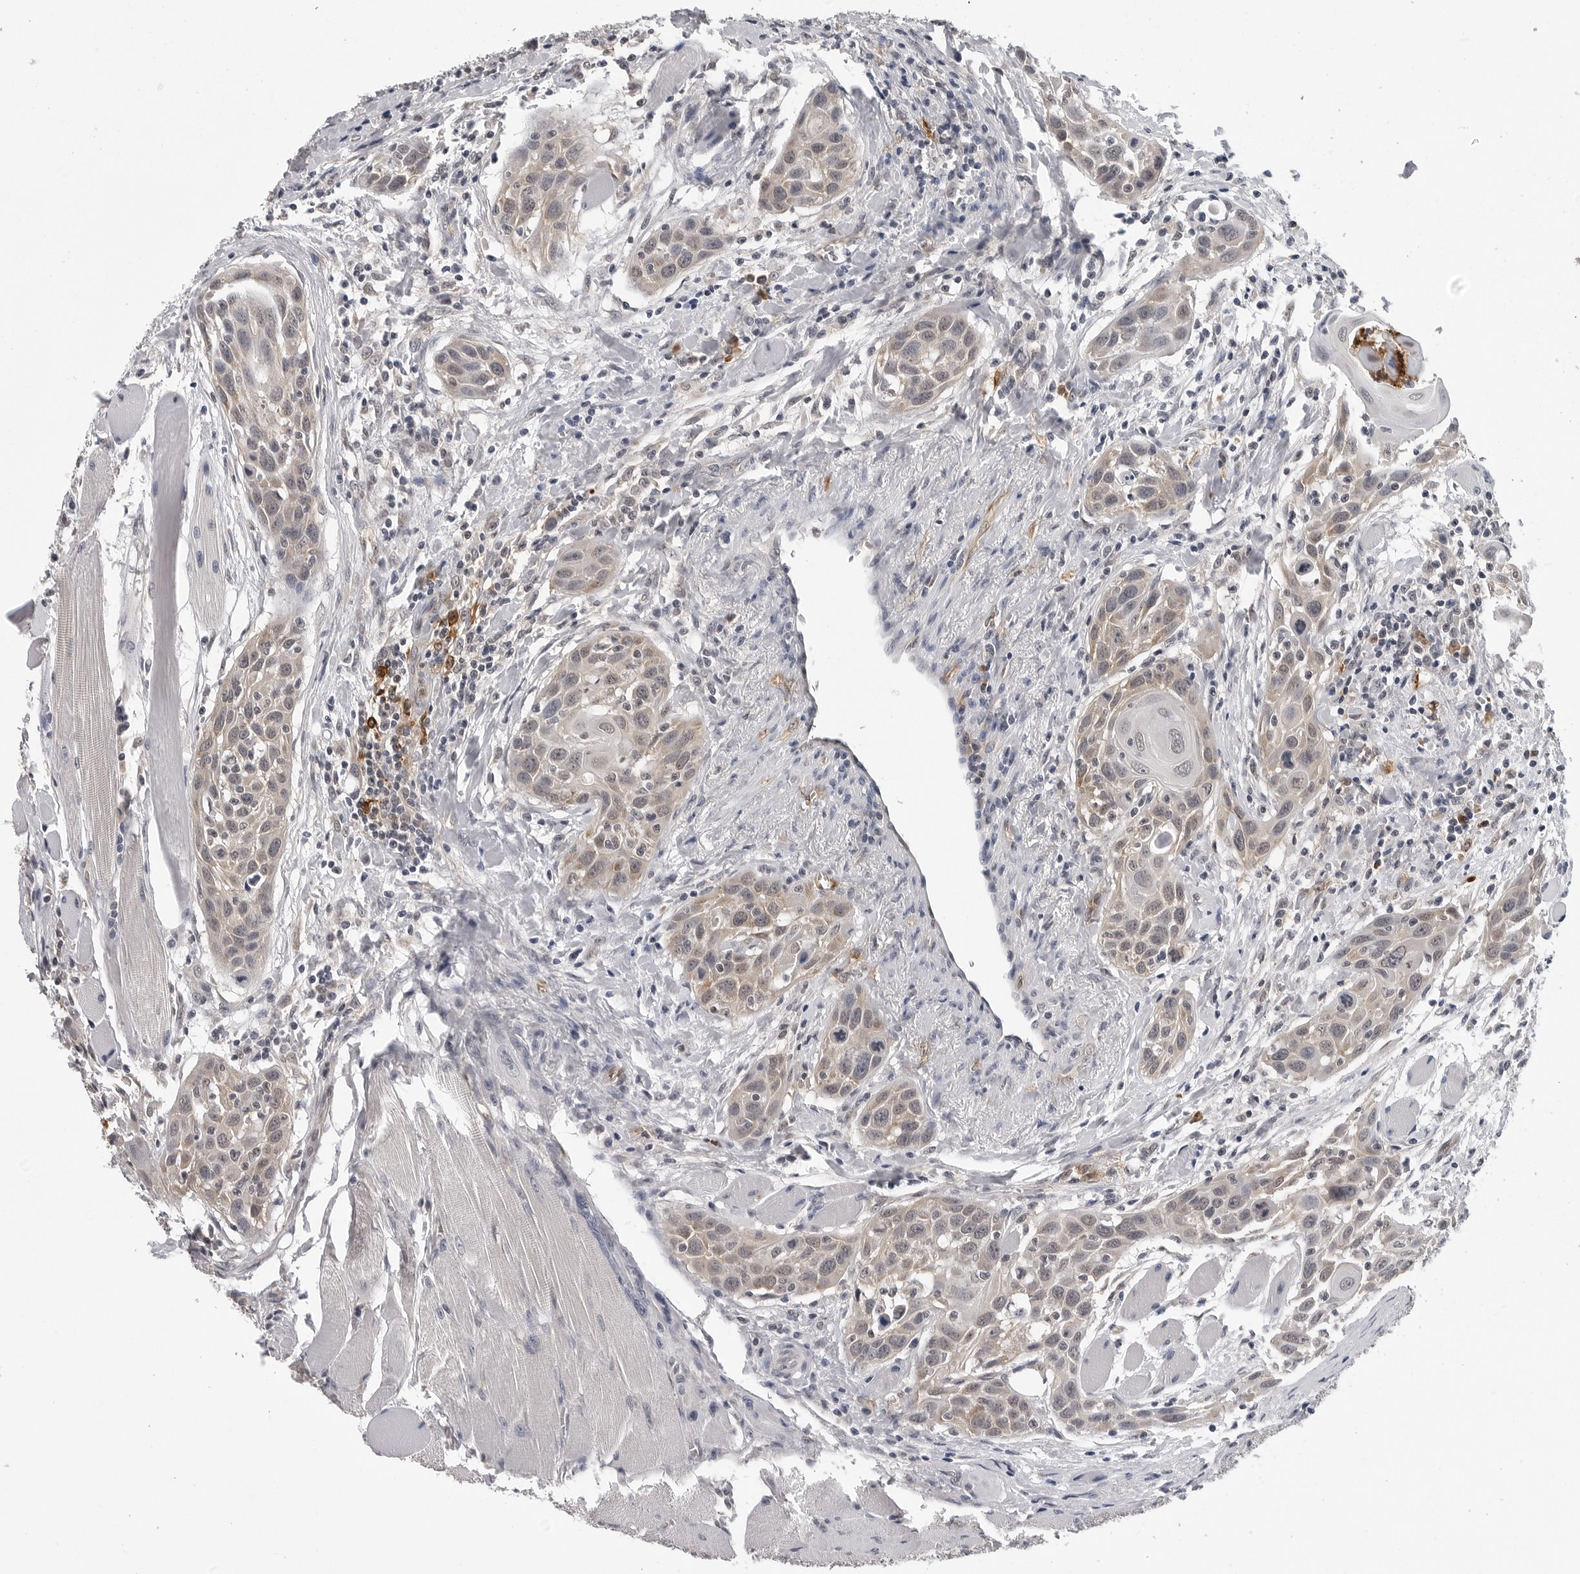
{"staining": {"intensity": "weak", "quantity": "25%-75%", "location": "cytoplasmic/membranous"}, "tissue": "head and neck cancer", "cell_type": "Tumor cells", "image_type": "cancer", "snomed": [{"axis": "morphology", "description": "Squamous cell carcinoma, NOS"}, {"axis": "topography", "description": "Oral tissue"}, {"axis": "topography", "description": "Head-Neck"}], "caption": "Brown immunohistochemical staining in human head and neck squamous cell carcinoma exhibits weak cytoplasmic/membranous positivity in about 25%-75% of tumor cells. (DAB (3,3'-diaminobenzidine) IHC with brightfield microscopy, high magnification).", "gene": "TRMT13", "patient": {"sex": "female", "age": 50}}